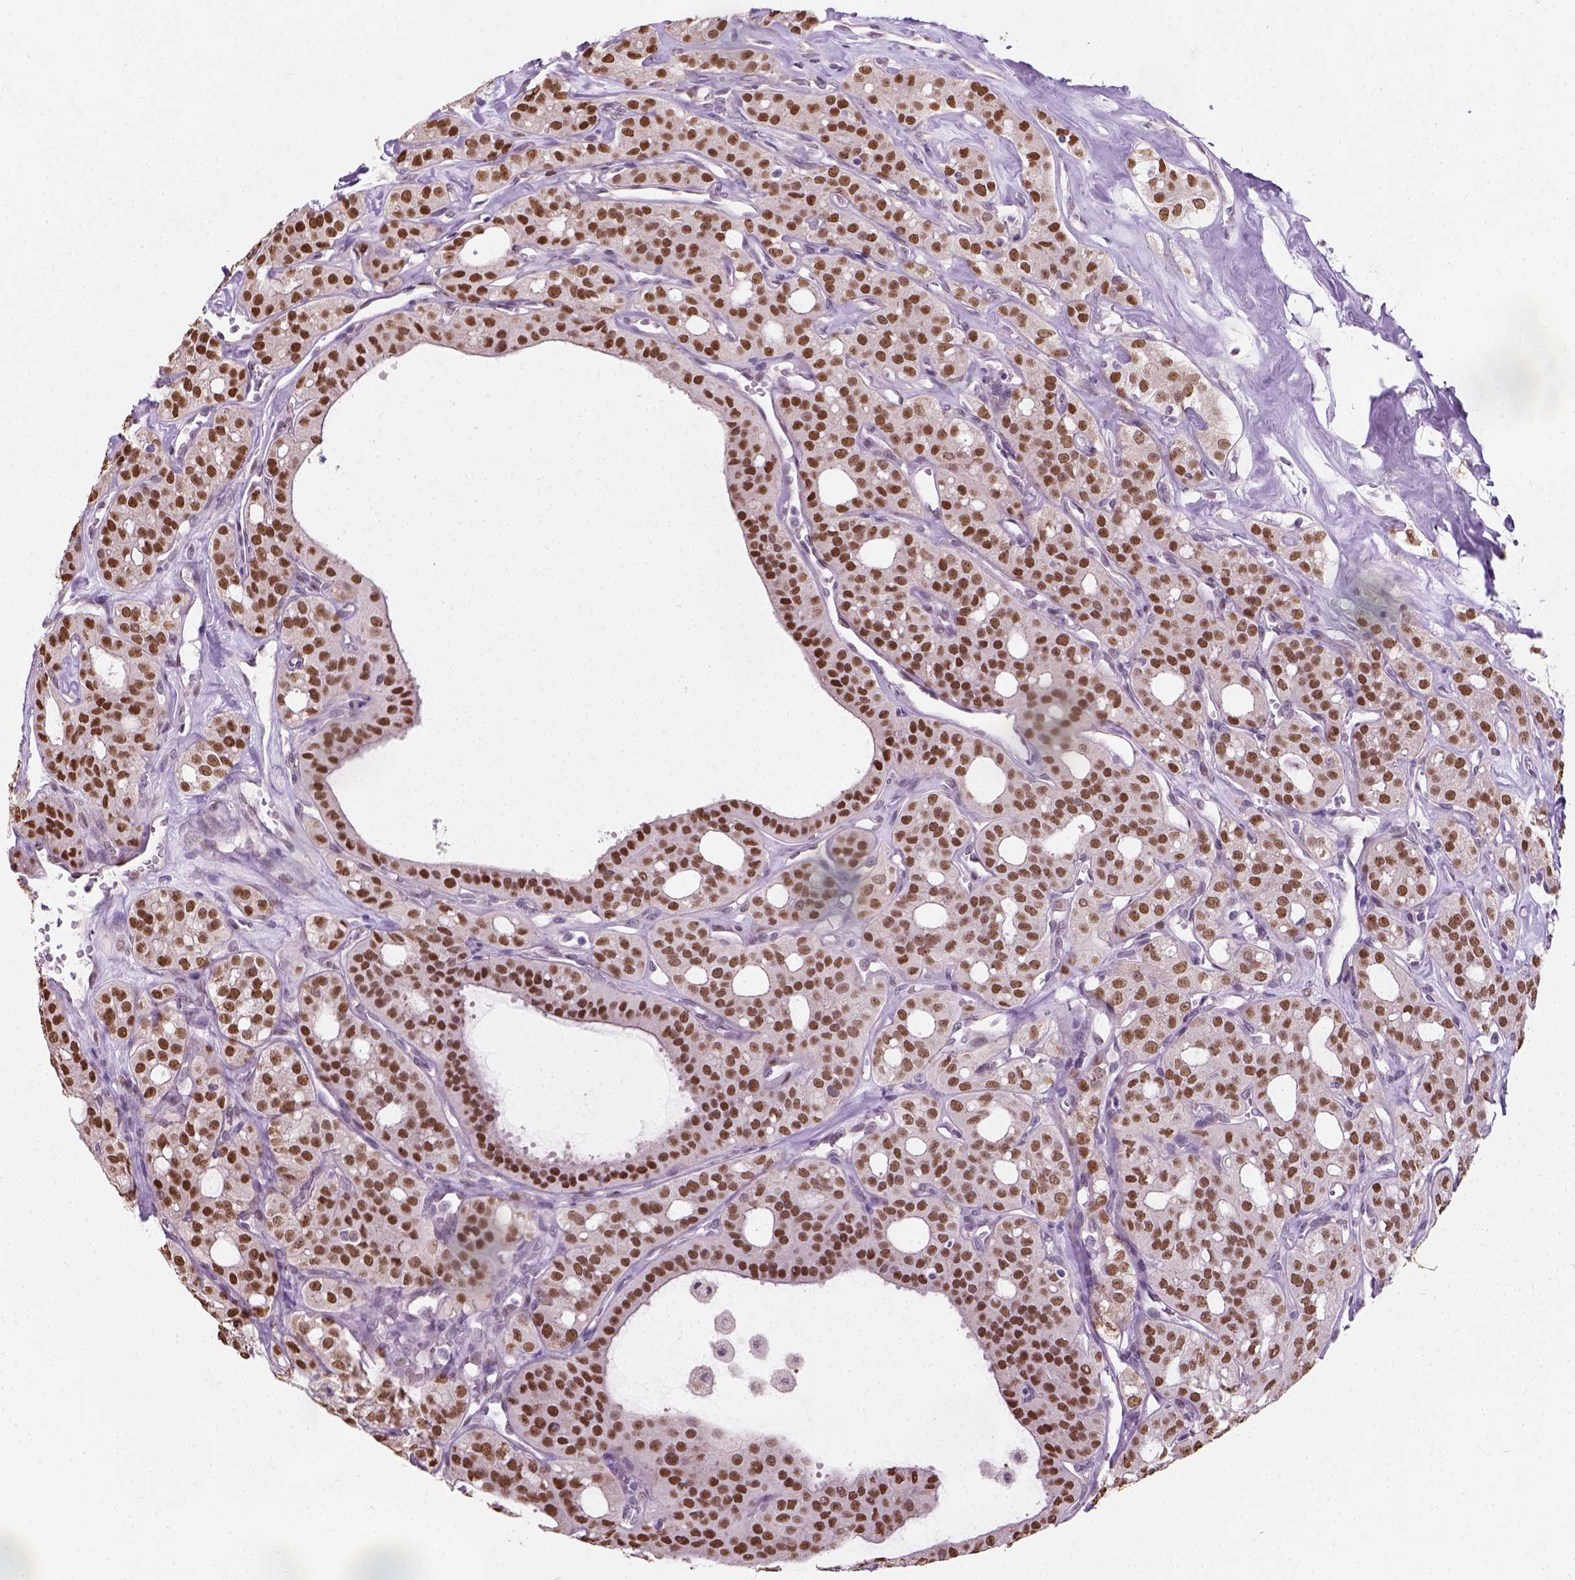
{"staining": {"intensity": "strong", "quantity": ">75%", "location": "nuclear"}, "tissue": "thyroid cancer", "cell_type": "Tumor cells", "image_type": "cancer", "snomed": [{"axis": "morphology", "description": "Follicular adenoma carcinoma, NOS"}, {"axis": "topography", "description": "Thyroid gland"}], "caption": "An image of human follicular adenoma carcinoma (thyroid) stained for a protein shows strong nuclear brown staining in tumor cells.", "gene": "C1orf112", "patient": {"sex": "male", "age": 75}}